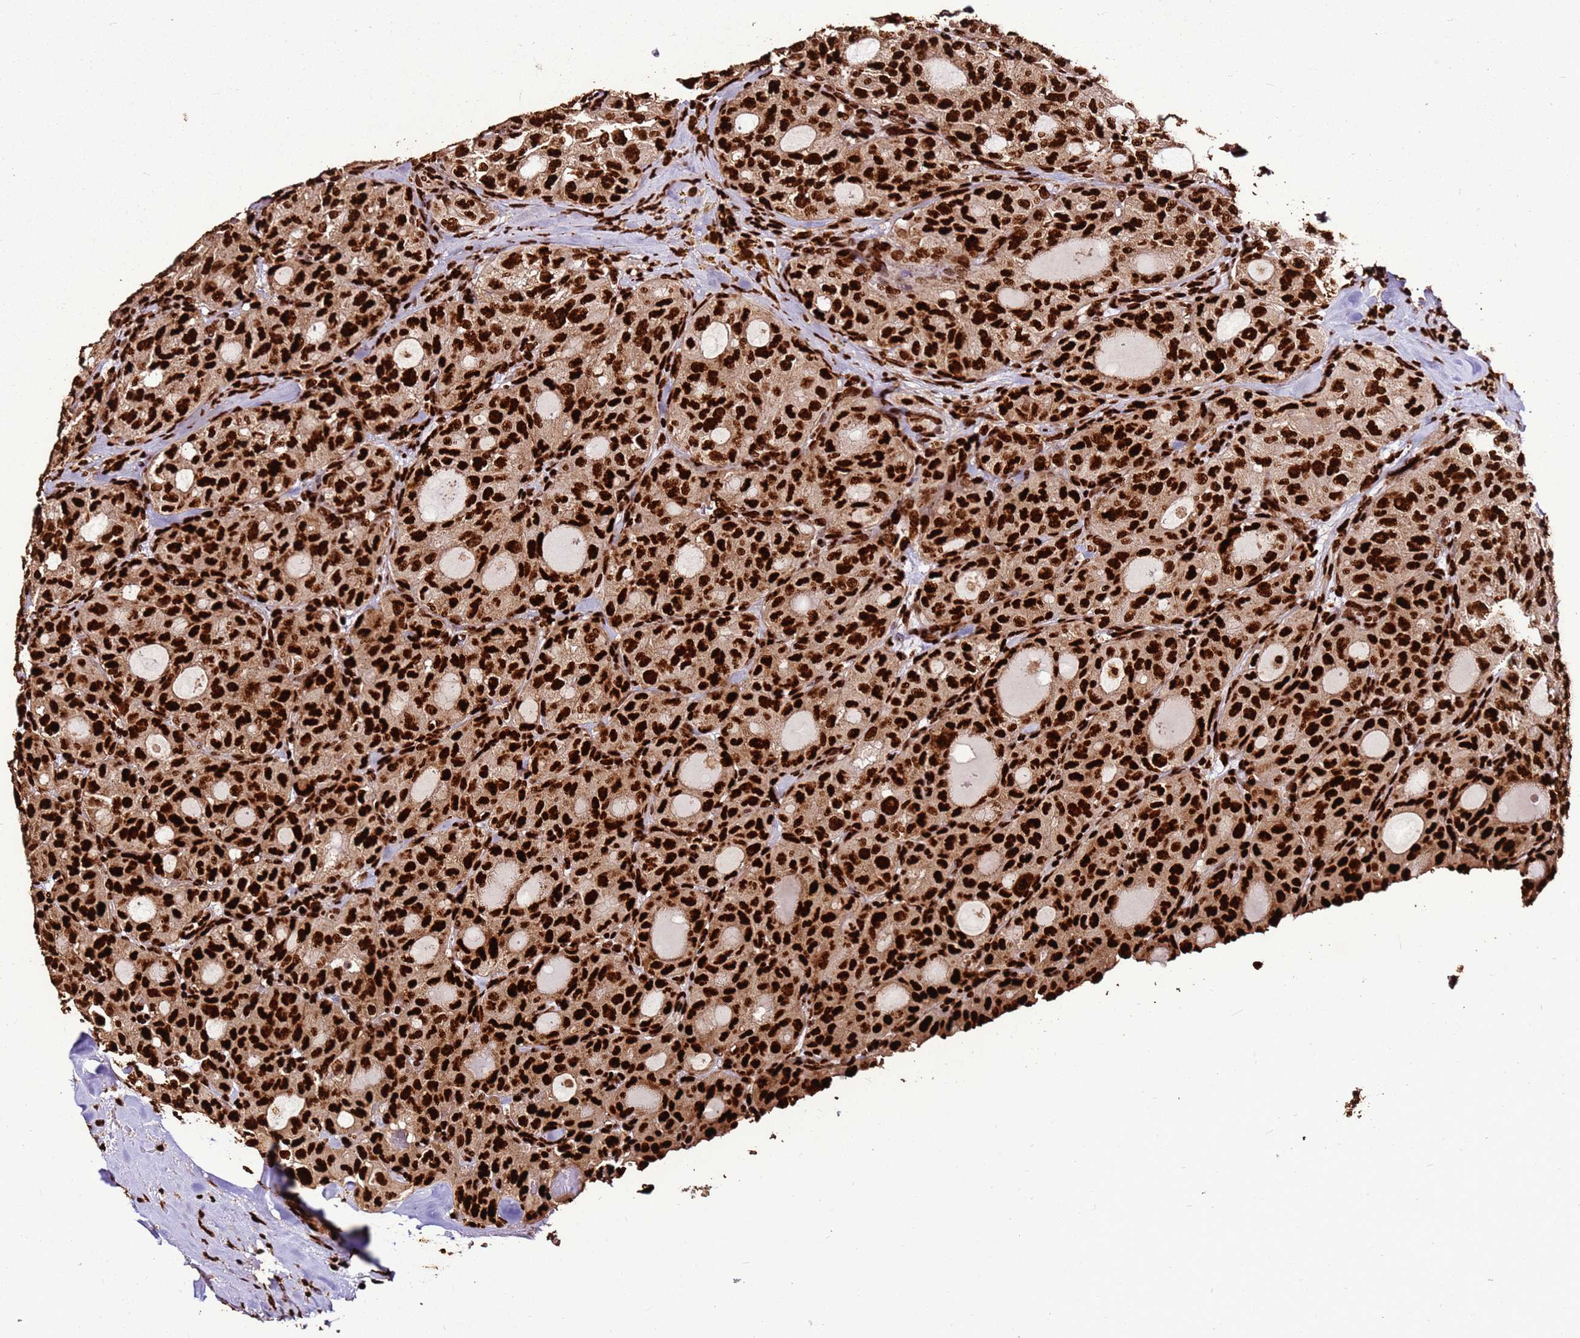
{"staining": {"intensity": "strong", "quantity": ">75%", "location": "nuclear"}, "tissue": "thyroid cancer", "cell_type": "Tumor cells", "image_type": "cancer", "snomed": [{"axis": "morphology", "description": "Follicular adenoma carcinoma, NOS"}, {"axis": "topography", "description": "Thyroid gland"}], "caption": "This histopathology image shows thyroid follicular adenoma carcinoma stained with immunohistochemistry (IHC) to label a protein in brown. The nuclear of tumor cells show strong positivity for the protein. Nuclei are counter-stained blue.", "gene": "HNRNPAB", "patient": {"sex": "male", "age": 75}}